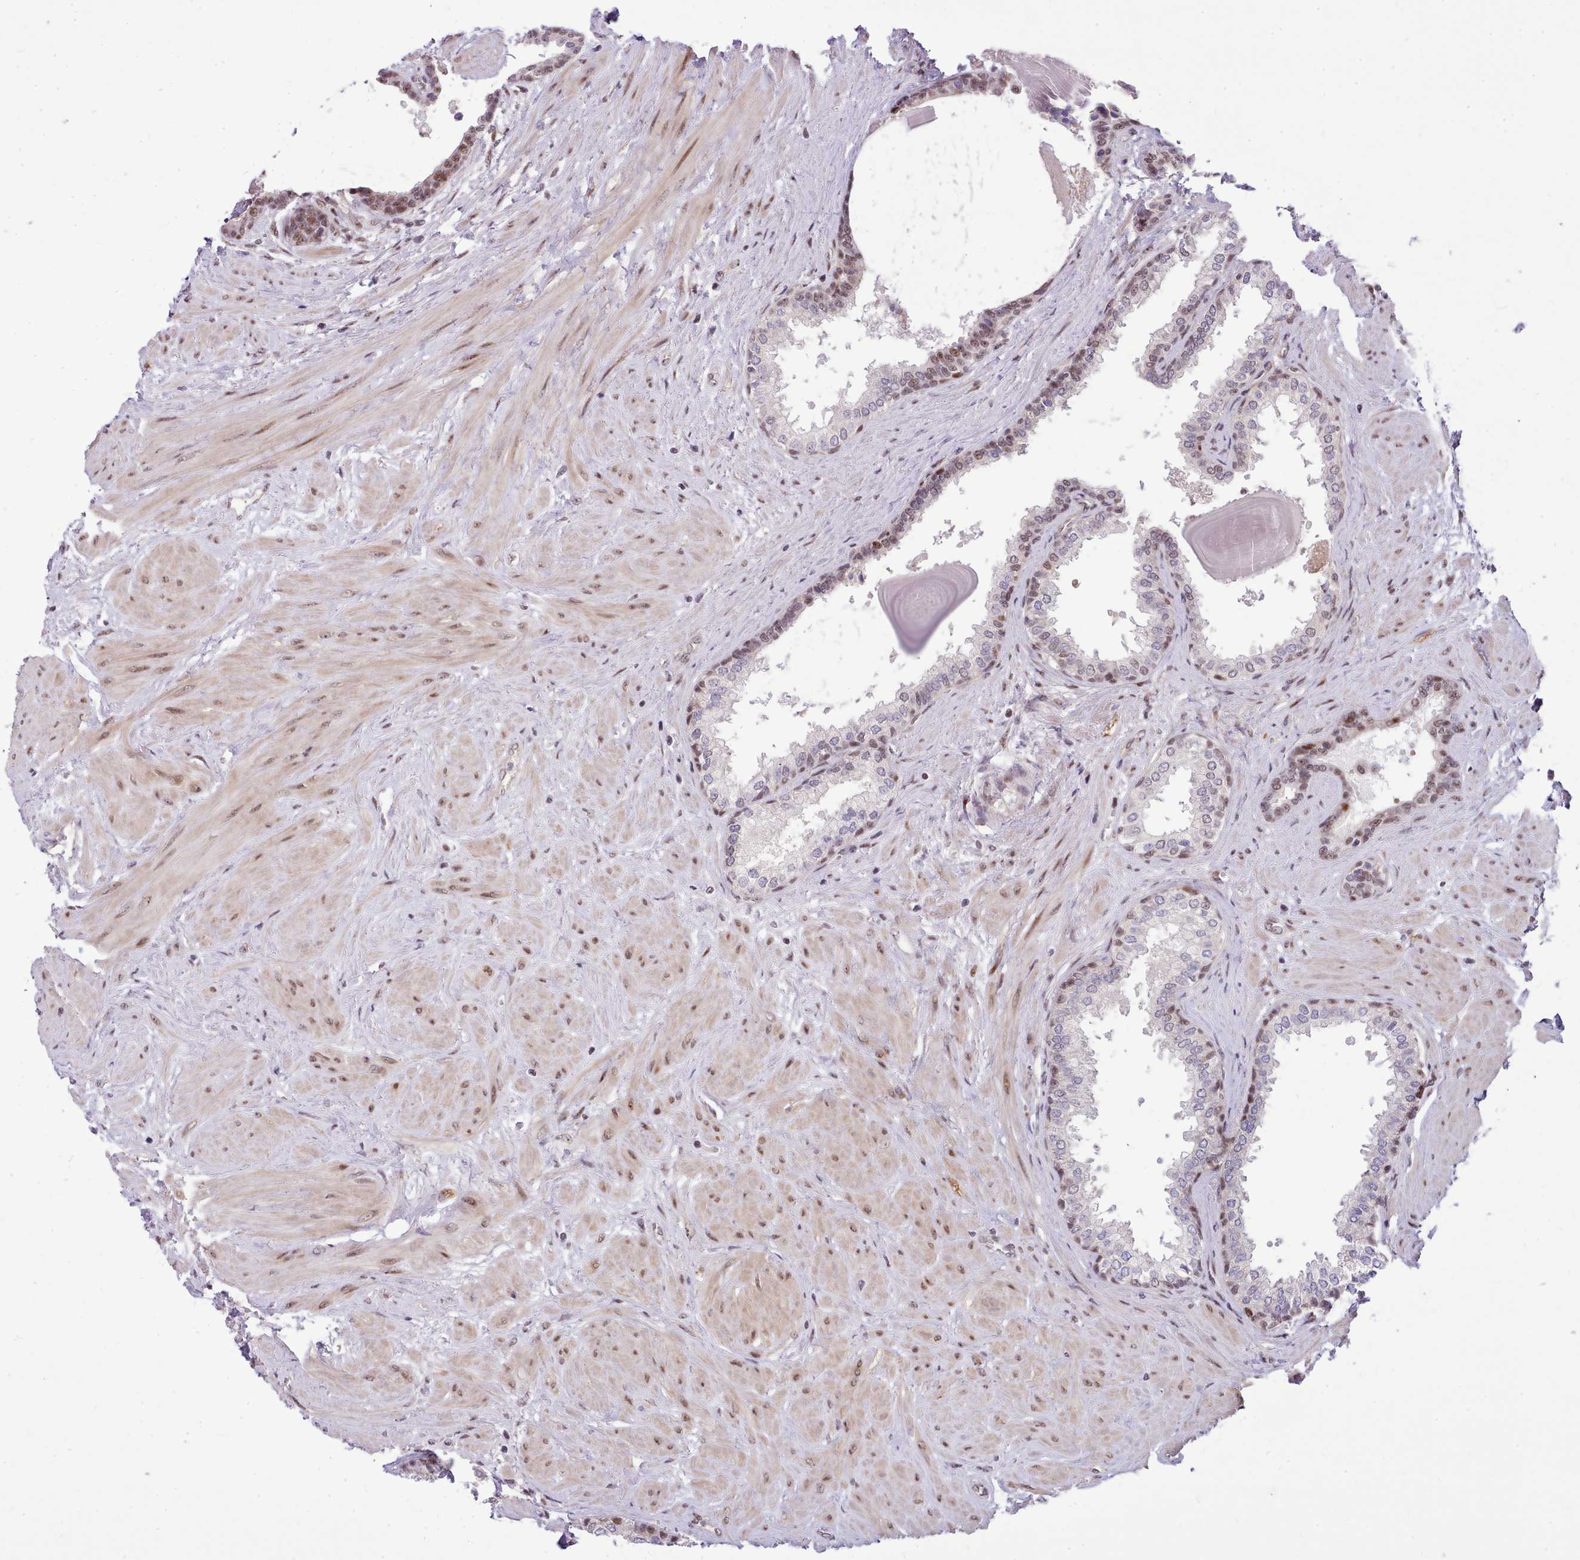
{"staining": {"intensity": "moderate", "quantity": "25%-75%", "location": "nuclear"}, "tissue": "prostate", "cell_type": "Glandular cells", "image_type": "normal", "snomed": [{"axis": "morphology", "description": "Normal tissue, NOS"}, {"axis": "topography", "description": "Prostate"}], "caption": "DAB immunohistochemical staining of benign prostate demonstrates moderate nuclear protein staining in about 25%-75% of glandular cells.", "gene": "HOXB7", "patient": {"sex": "male", "age": 48}}